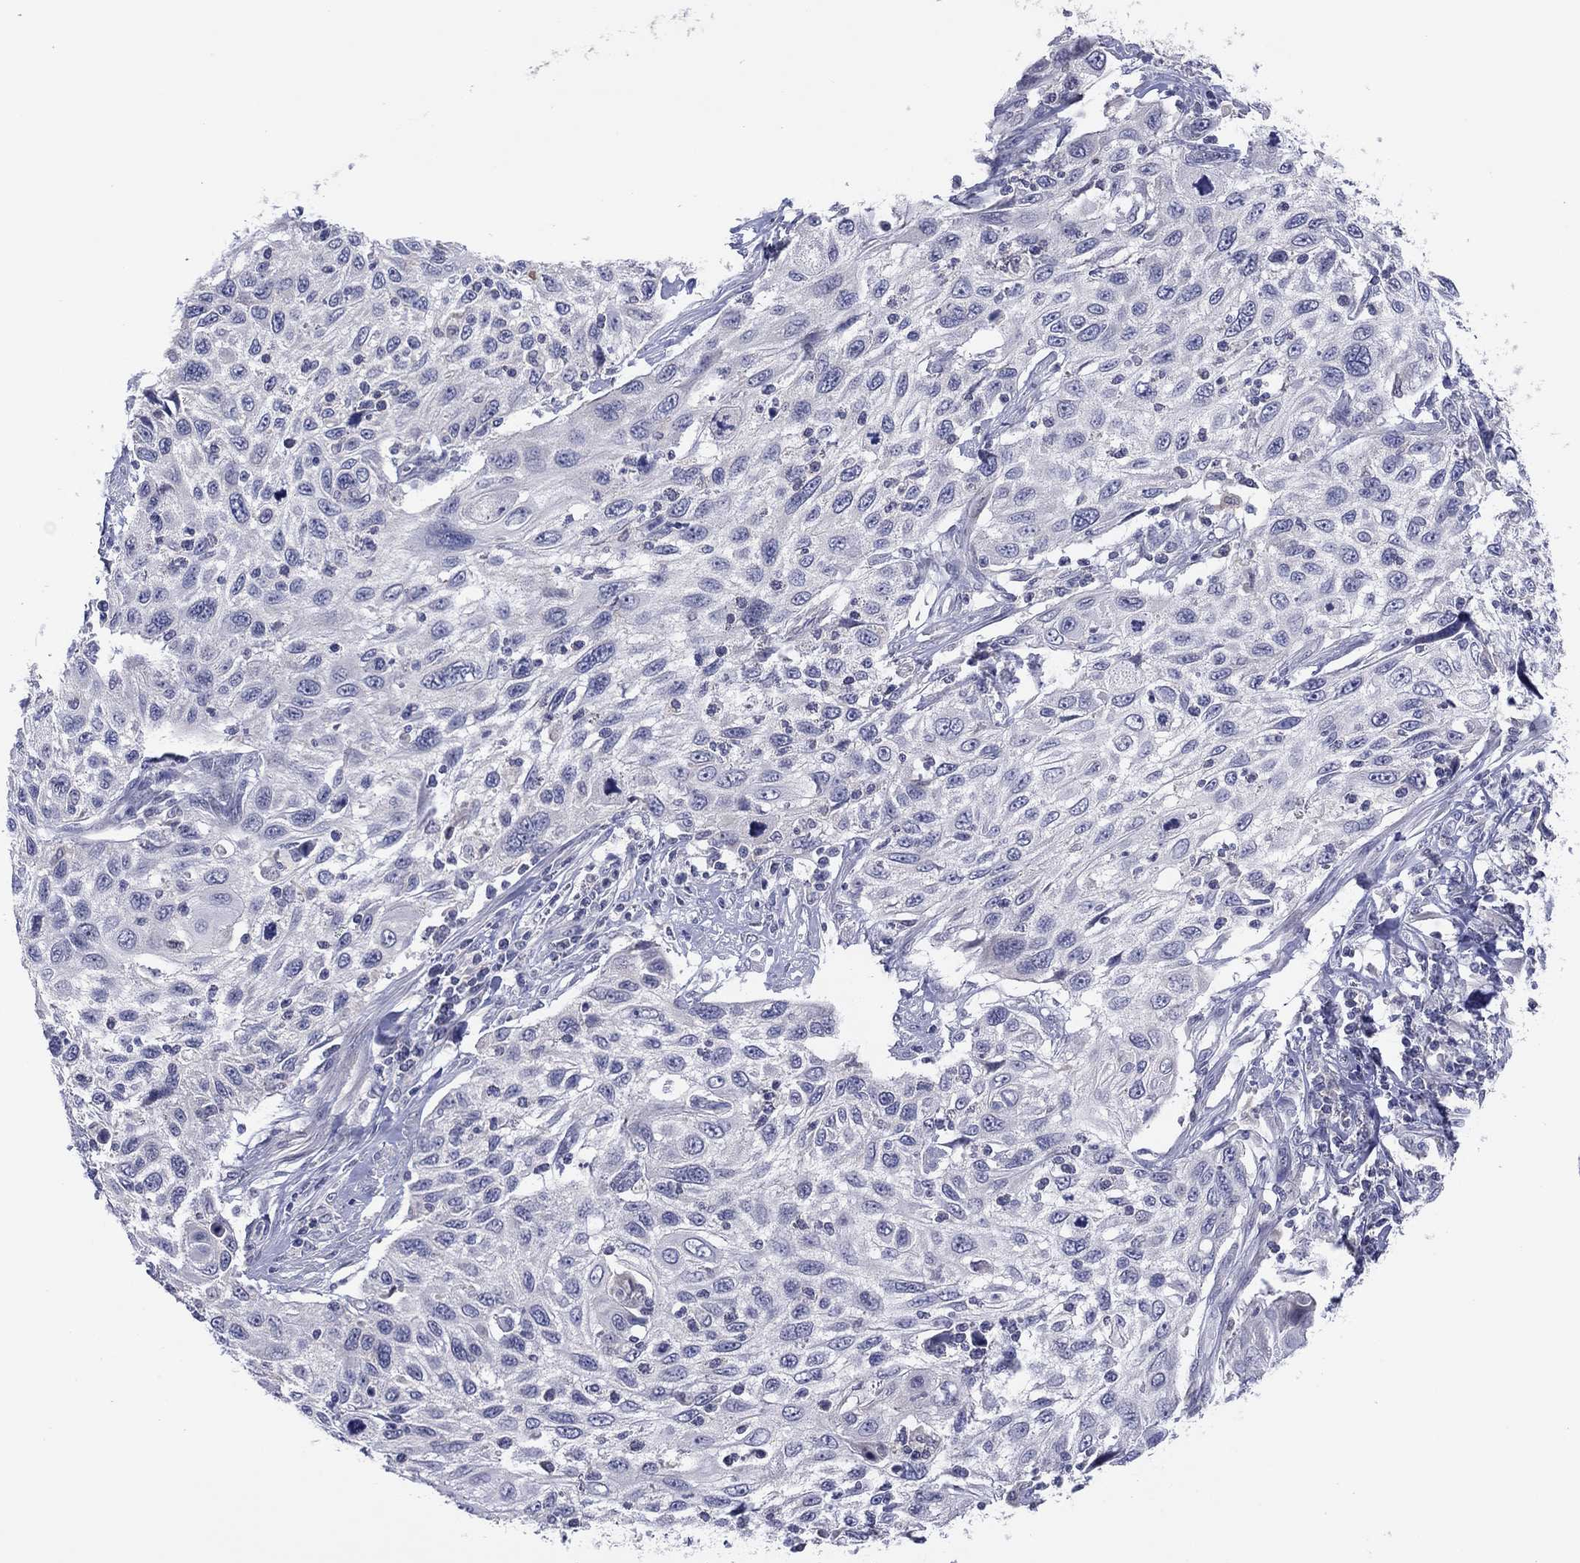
{"staining": {"intensity": "negative", "quantity": "none", "location": "none"}, "tissue": "cervical cancer", "cell_type": "Tumor cells", "image_type": "cancer", "snomed": [{"axis": "morphology", "description": "Squamous cell carcinoma, NOS"}, {"axis": "topography", "description": "Cervix"}], "caption": "The IHC histopathology image has no significant expression in tumor cells of cervical cancer (squamous cell carcinoma) tissue.", "gene": "CYP2B6", "patient": {"sex": "female", "age": 70}}